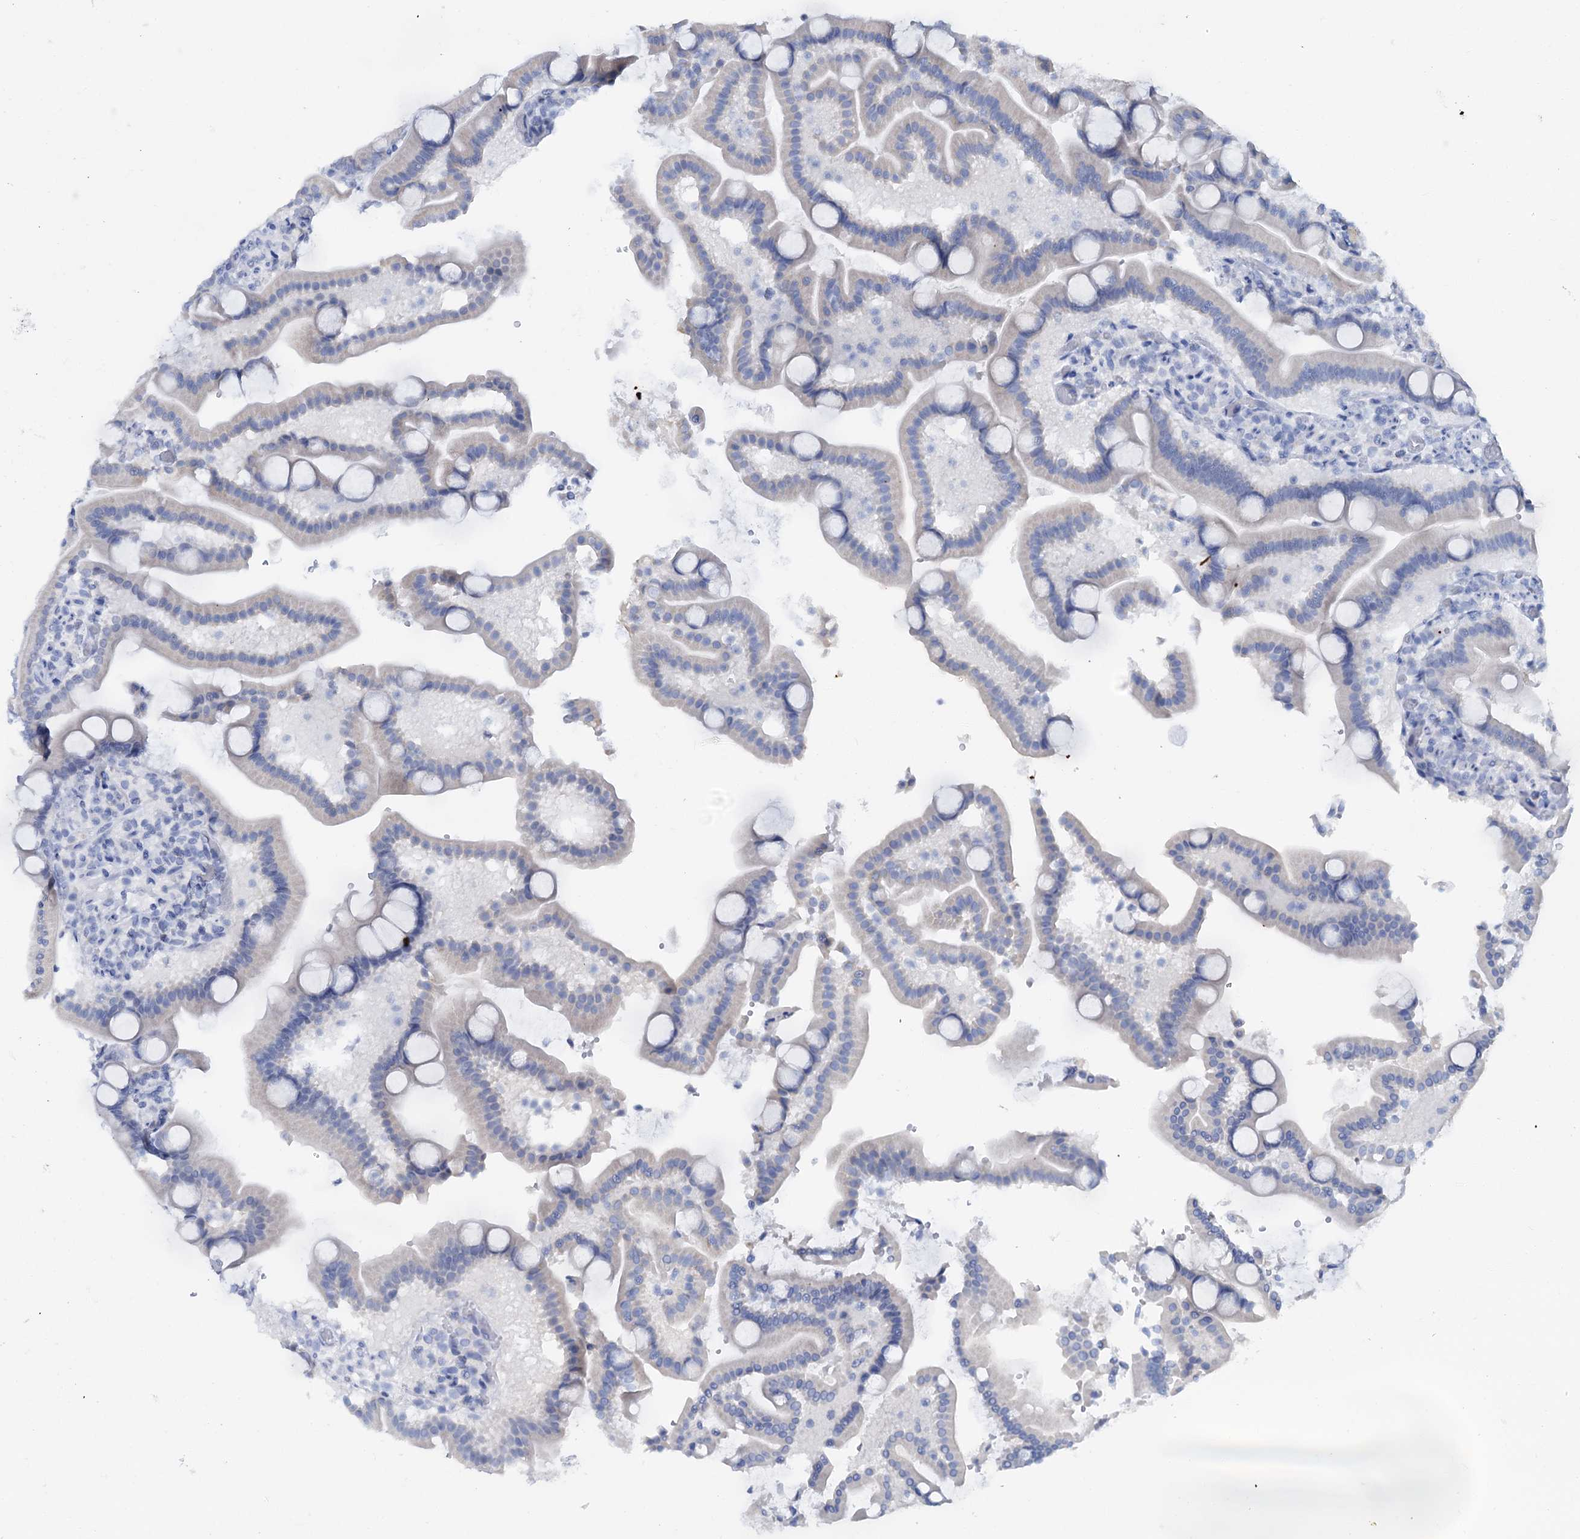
{"staining": {"intensity": "weak", "quantity": "<25%", "location": "cytoplasmic/membranous"}, "tissue": "duodenum", "cell_type": "Glandular cells", "image_type": "normal", "snomed": [{"axis": "morphology", "description": "Normal tissue, NOS"}, {"axis": "topography", "description": "Duodenum"}], "caption": "High power microscopy micrograph of an immunohistochemistry micrograph of benign duodenum, revealing no significant expression in glandular cells.", "gene": "C2CD3", "patient": {"sex": "male", "age": 55}}